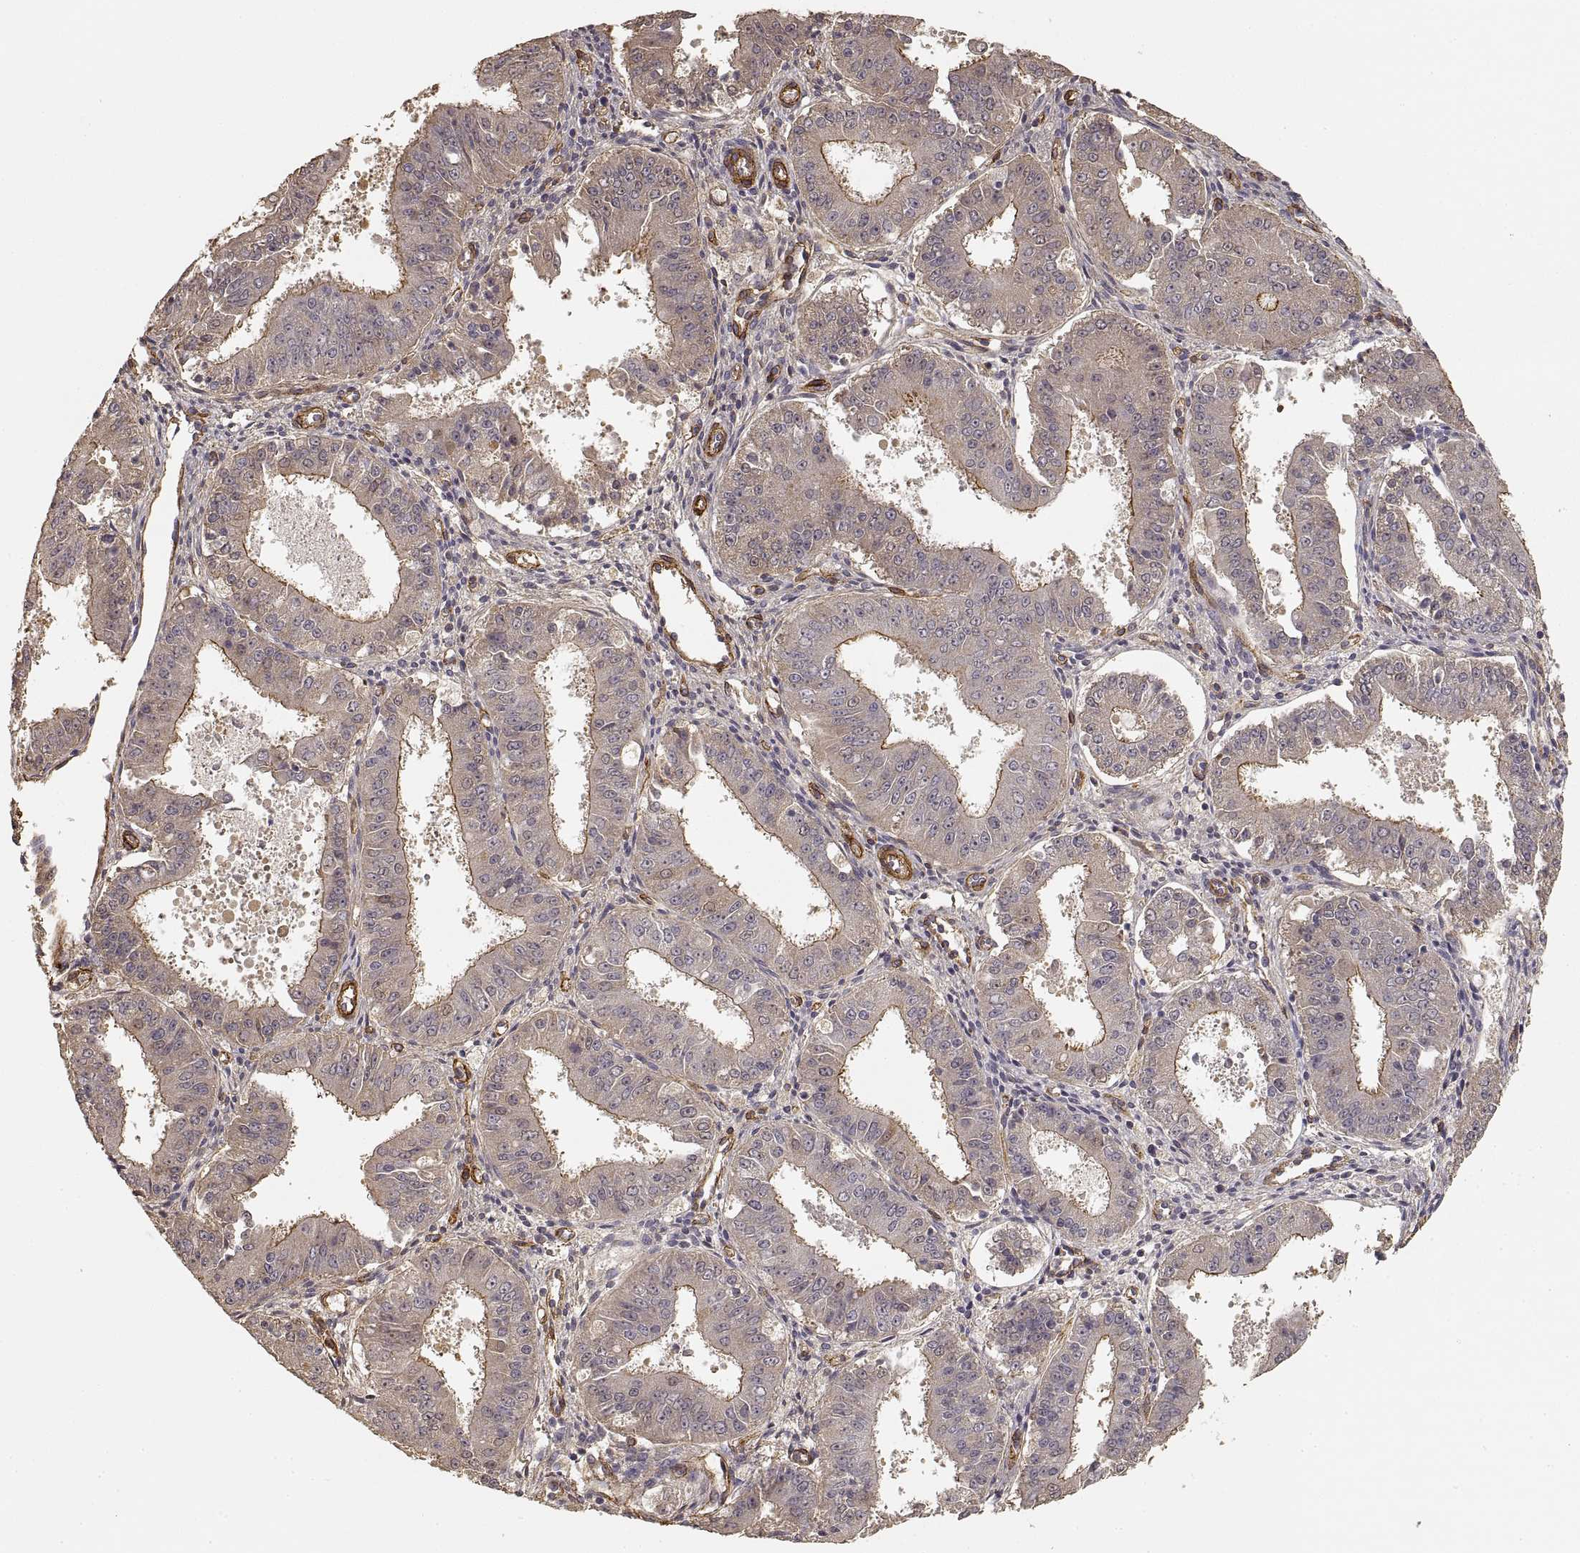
{"staining": {"intensity": "moderate", "quantity": "25%-75%", "location": "cytoplasmic/membranous"}, "tissue": "ovarian cancer", "cell_type": "Tumor cells", "image_type": "cancer", "snomed": [{"axis": "morphology", "description": "Carcinoma, endometroid"}, {"axis": "topography", "description": "Ovary"}], "caption": "Protein expression analysis of human ovarian endometroid carcinoma reveals moderate cytoplasmic/membranous expression in approximately 25%-75% of tumor cells.", "gene": "LAMA4", "patient": {"sex": "female", "age": 42}}